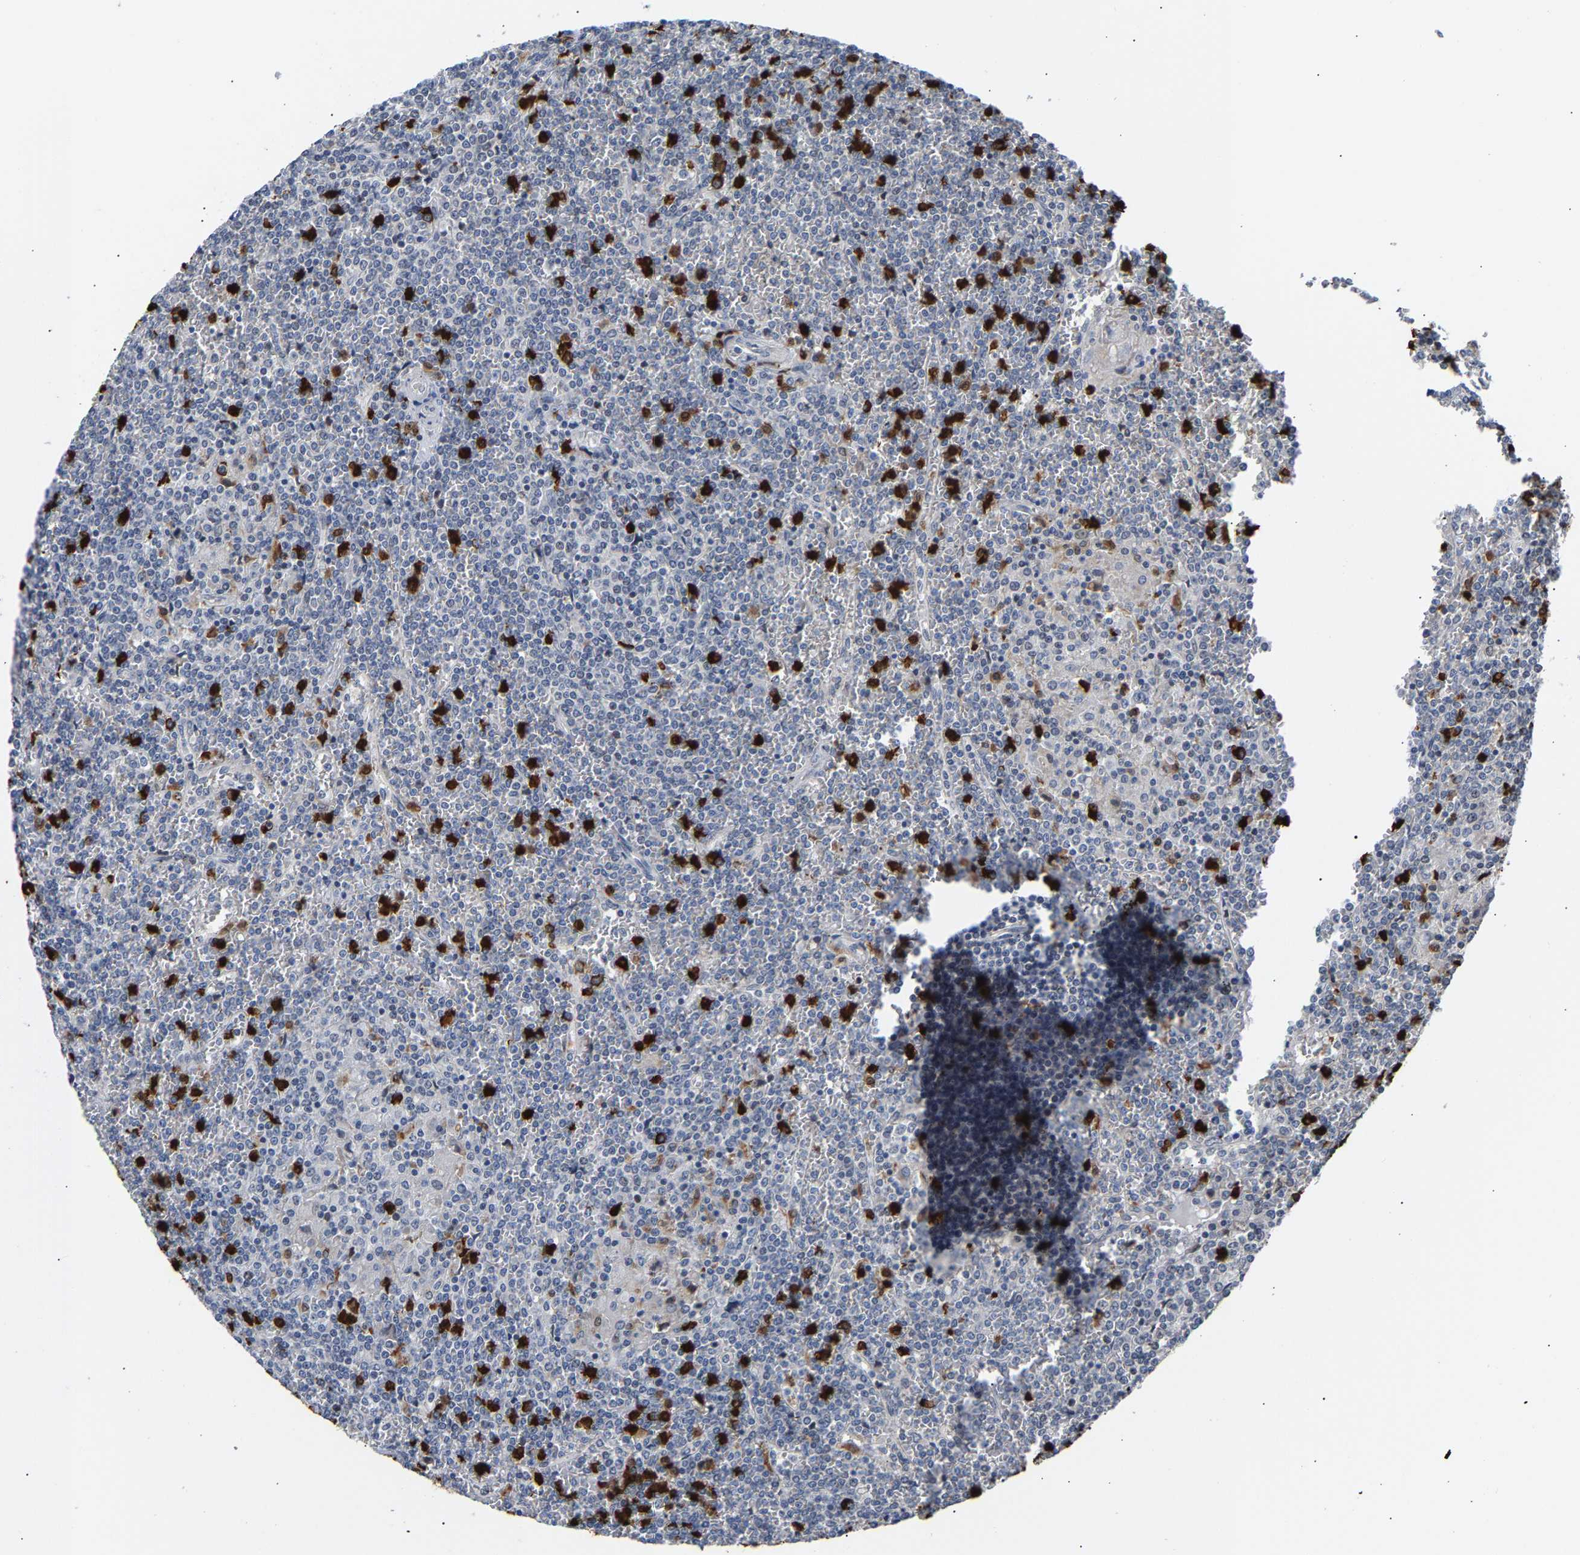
{"staining": {"intensity": "negative", "quantity": "none", "location": "none"}, "tissue": "lymphoma", "cell_type": "Tumor cells", "image_type": "cancer", "snomed": [{"axis": "morphology", "description": "Malignant lymphoma, non-Hodgkin's type, Low grade"}, {"axis": "topography", "description": "Spleen"}], "caption": "The micrograph reveals no significant expression in tumor cells of low-grade malignant lymphoma, non-Hodgkin's type.", "gene": "TDRD7", "patient": {"sex": "female", "age": 19}}